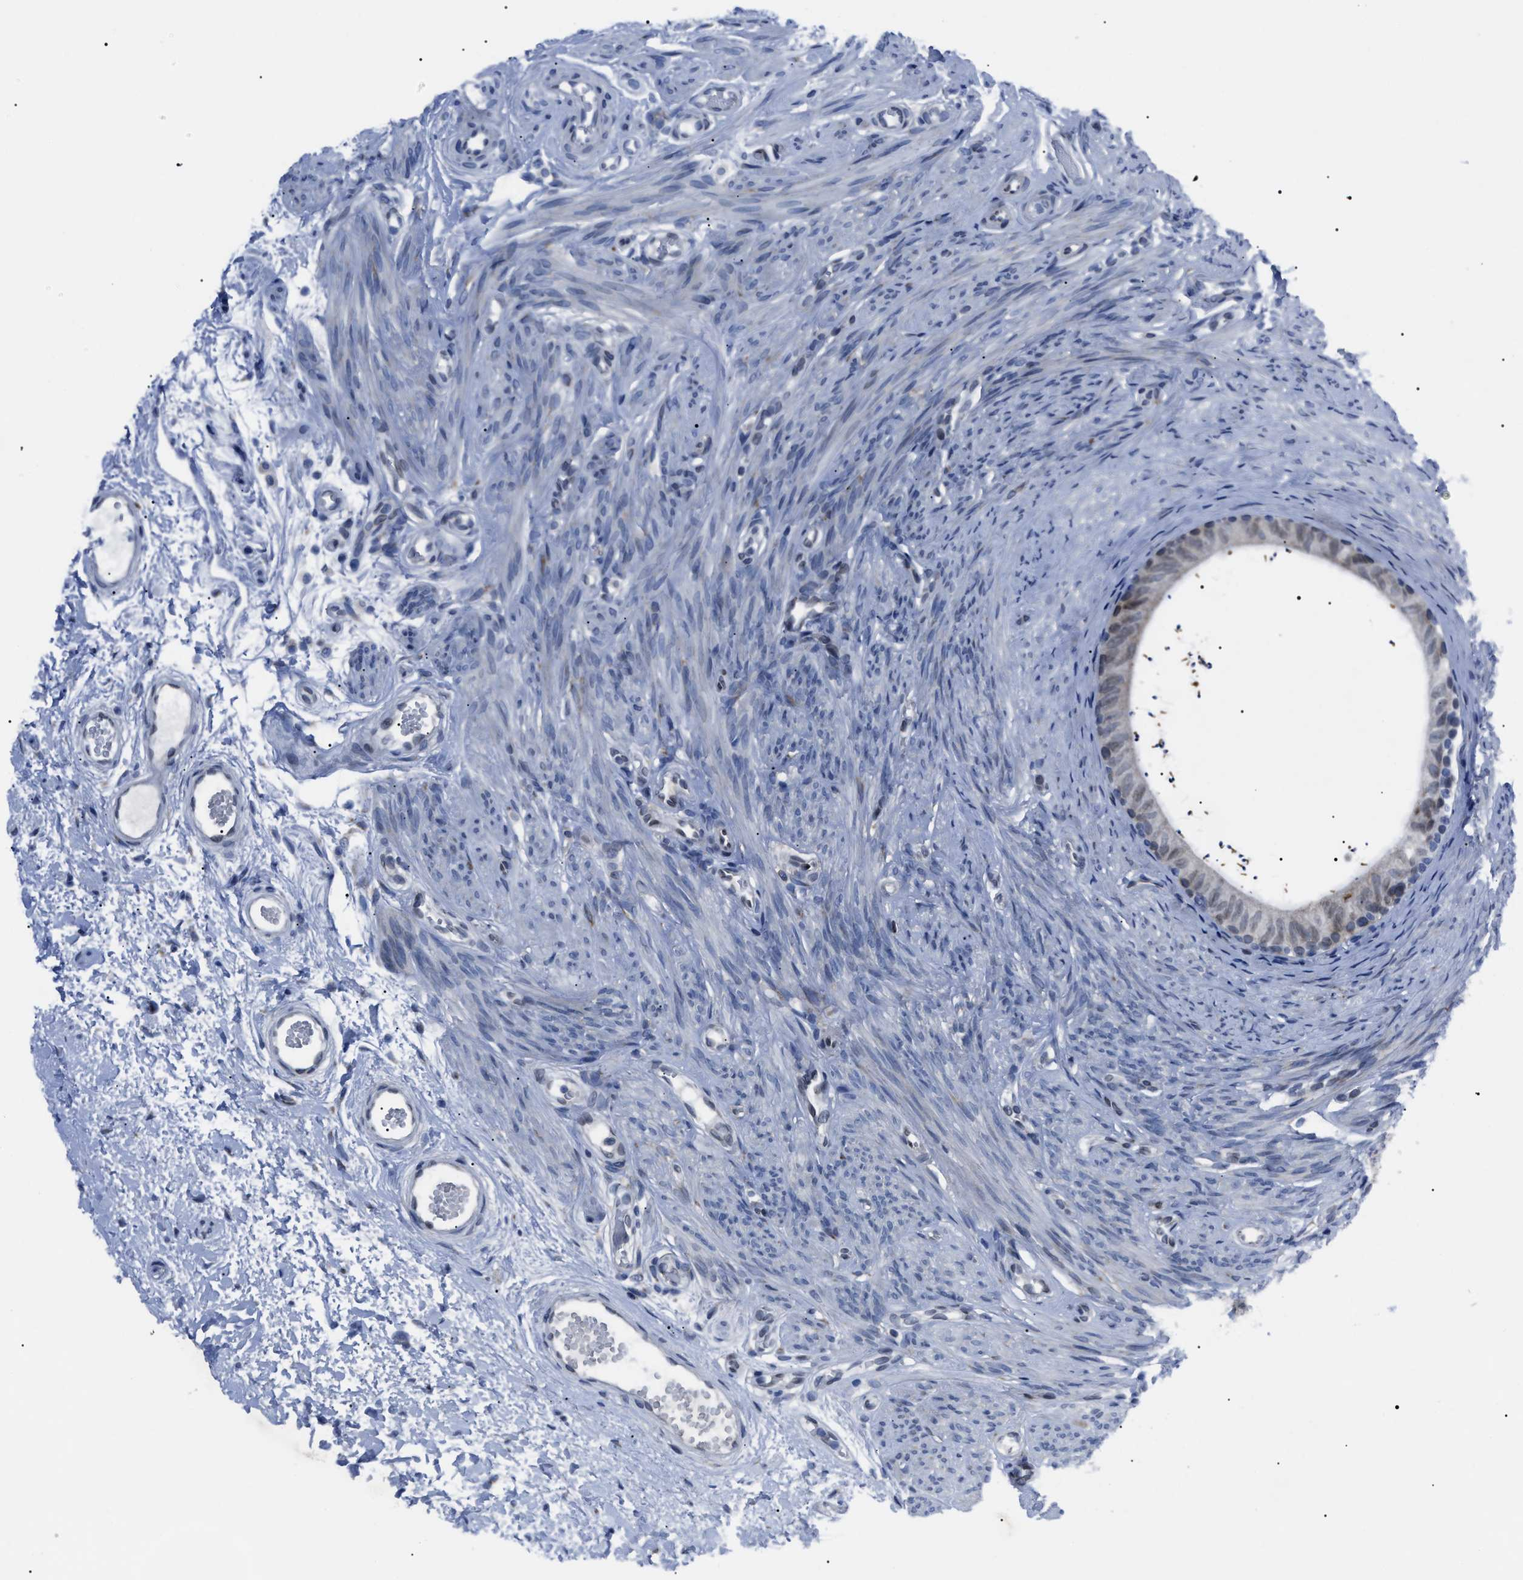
{"staining": {"intensity": "weak", "quantity": ">75%", "location": "cytoplasmic/membranous"}, "tissue": "epididymis", "cell_type": "Glandular cells", "image_type": "normal", "snomed": [{"axis": "morphology", "description": "Normal tissue, NOS"}, {"axis": "topography", "description": "Epididymis"}], "caption": "The photomicrograph shows immunohistochemical staining of benign epididymis. There is weak cytoplasmic/membranous expression is appreciated in about >75% of glandular cells.", "gene": "LRRC14", "patient": {"sex": "male", "age": 56}}